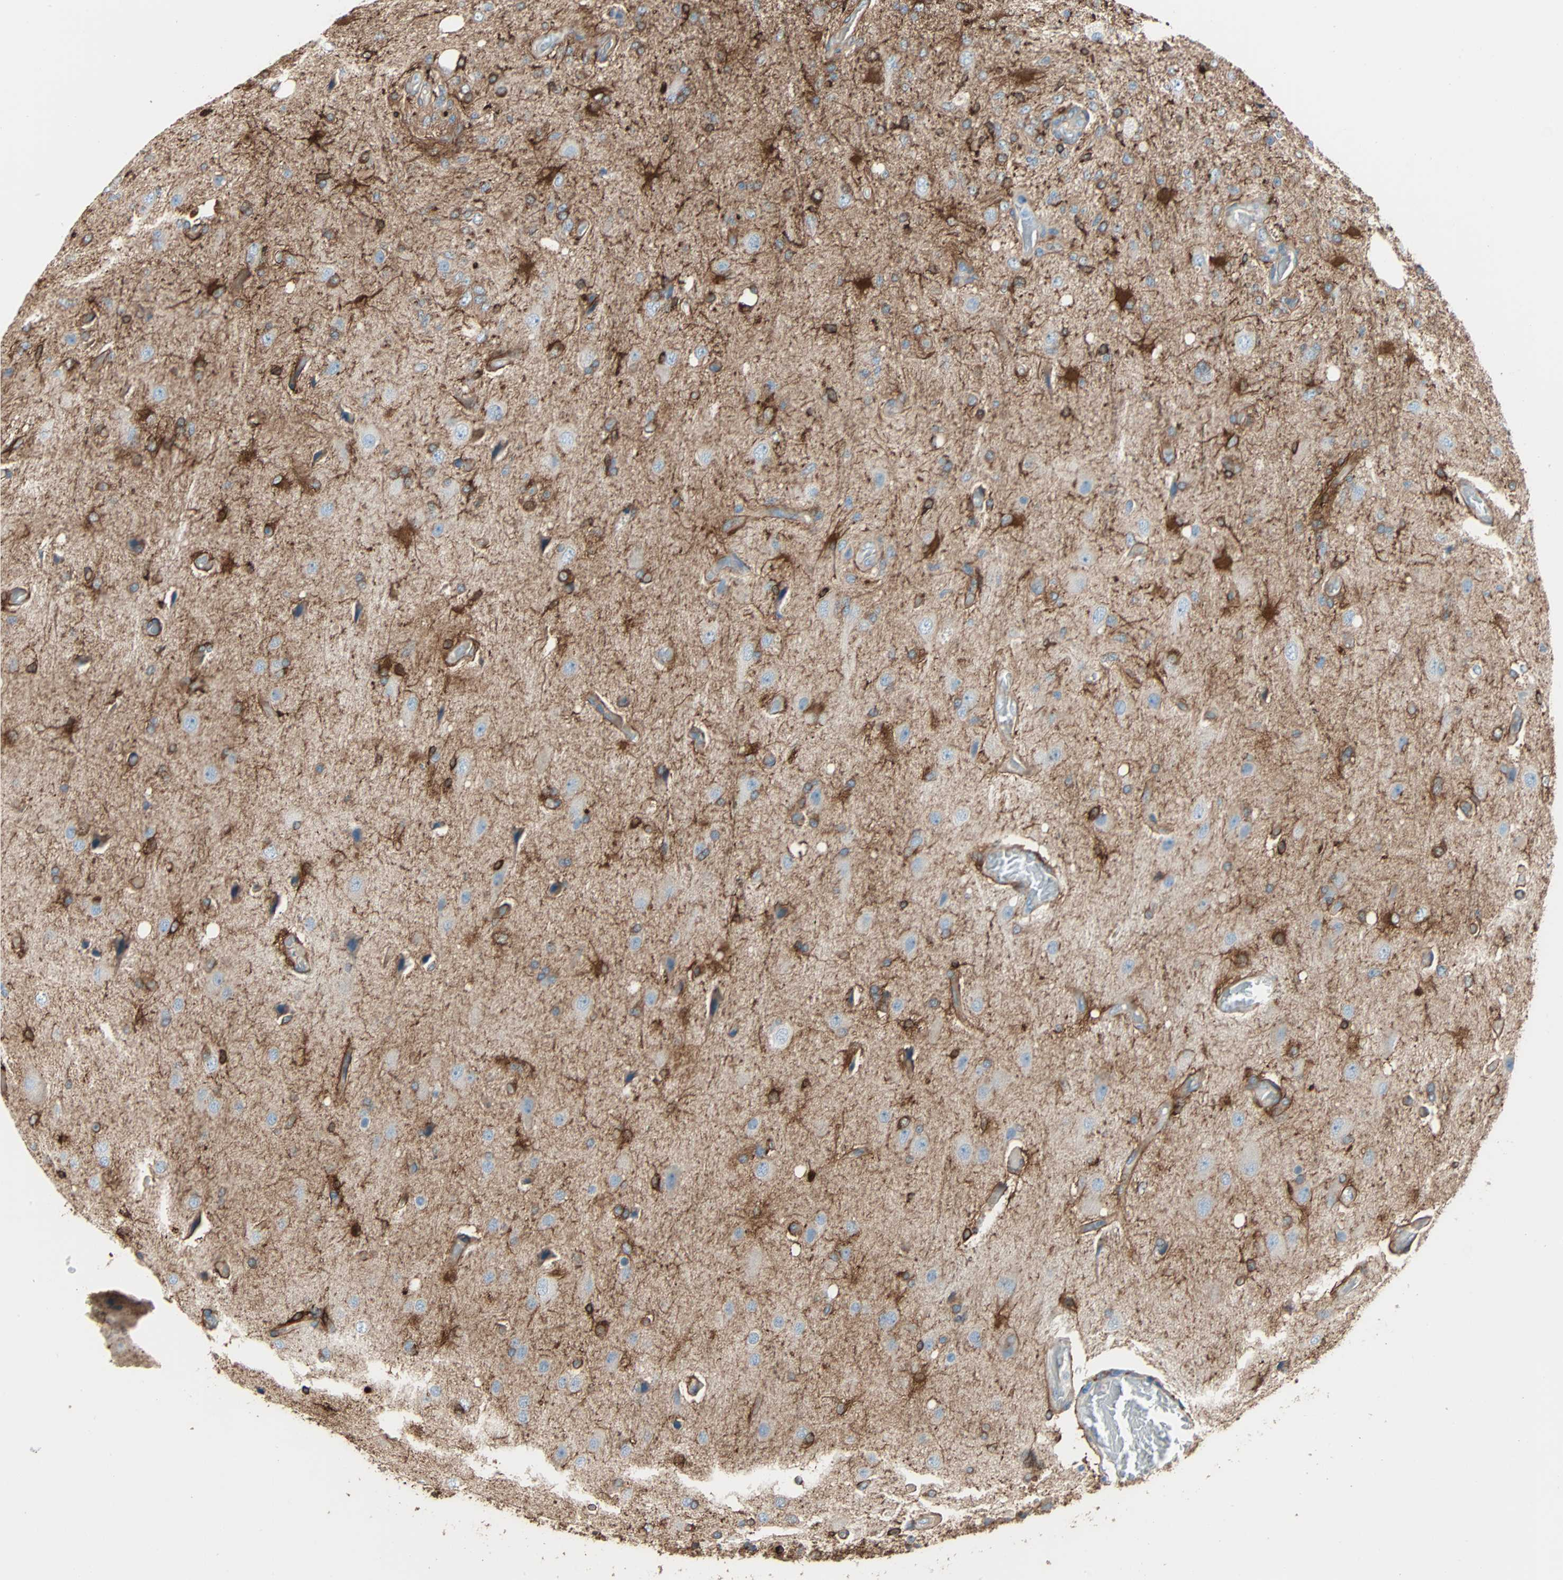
{"staining": {"intensity": "moderate", "quantity": "25%-75%", "location": "cytoplasmic/membranous"}, "tissue": "glioma", "cell_type": "Tumor cells", "image_type": "cancer", "snomed": [{"axis": "morphology", "description": "Normal tissue, NOS"}, {"axis": "morphology", "description": "Glioma, malignant, High grade"}, {"axis": "topography", "description": "Cerebral cortex"}], "caption": "Protein analysis of high-grade glioma (malignant) tissue reveals moderate cytoplasmic/membranous staining in about 25%-75% of tumor cells.", "gene": "EPB41L2", "patient": {"sex": "male", "age": 77}}